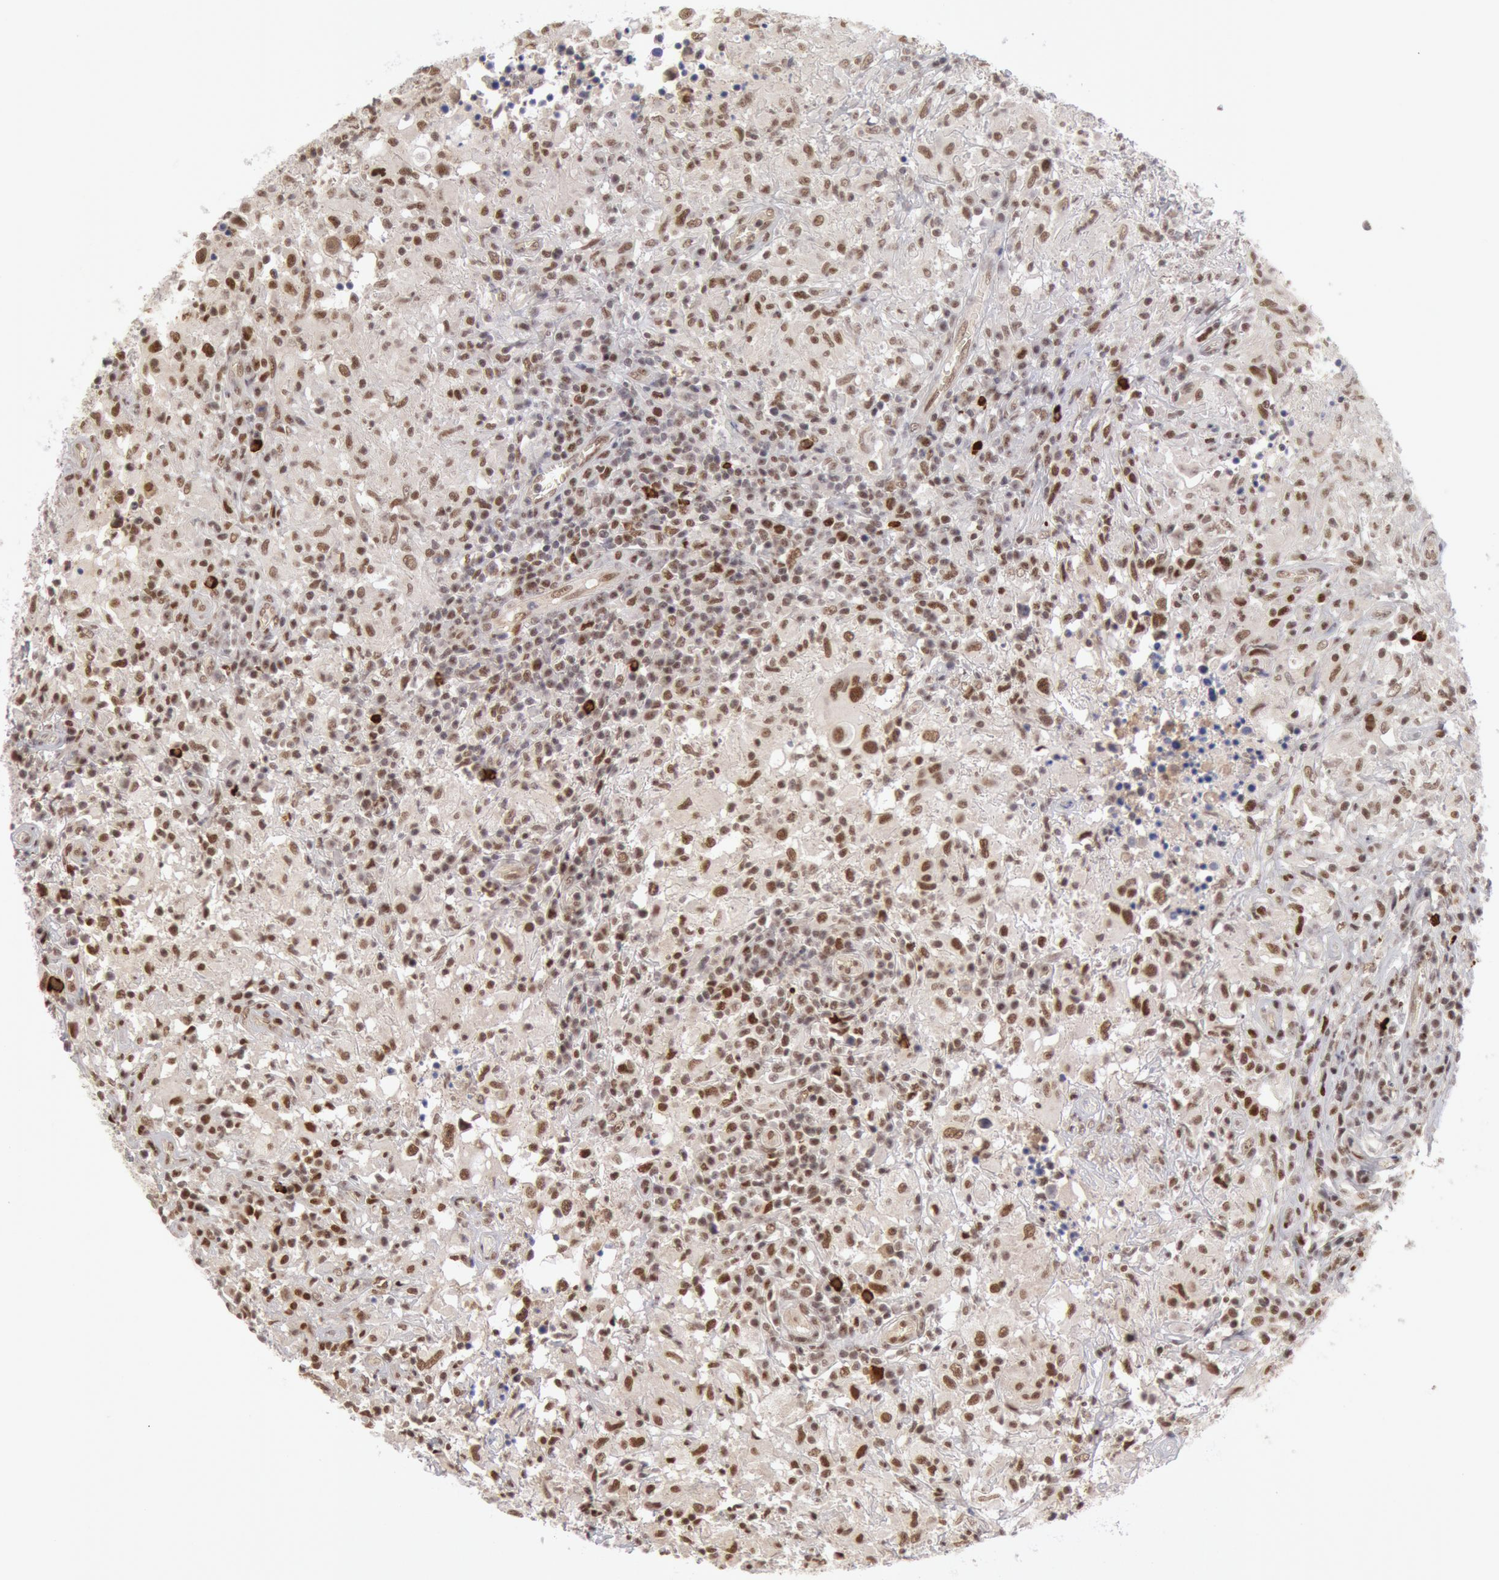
{"staining": {"intensity": "weak", "quantity": ">75%", "location": "nuclear"}, "tissue": "testis cancer", "cell_type": "Tumor cells", "image_type": "cancer", "snomed": [{"axis": "morphology", "description": "Seminoma, NOS"}, {"axis": "topography", "description": "Testis"}], "caption": "Human testis cancer stained with a protein marker exhibits weak staining in tumor cells.", "gene": "PPP4R3B", "patient": {"sex": "male", "age": 34}}